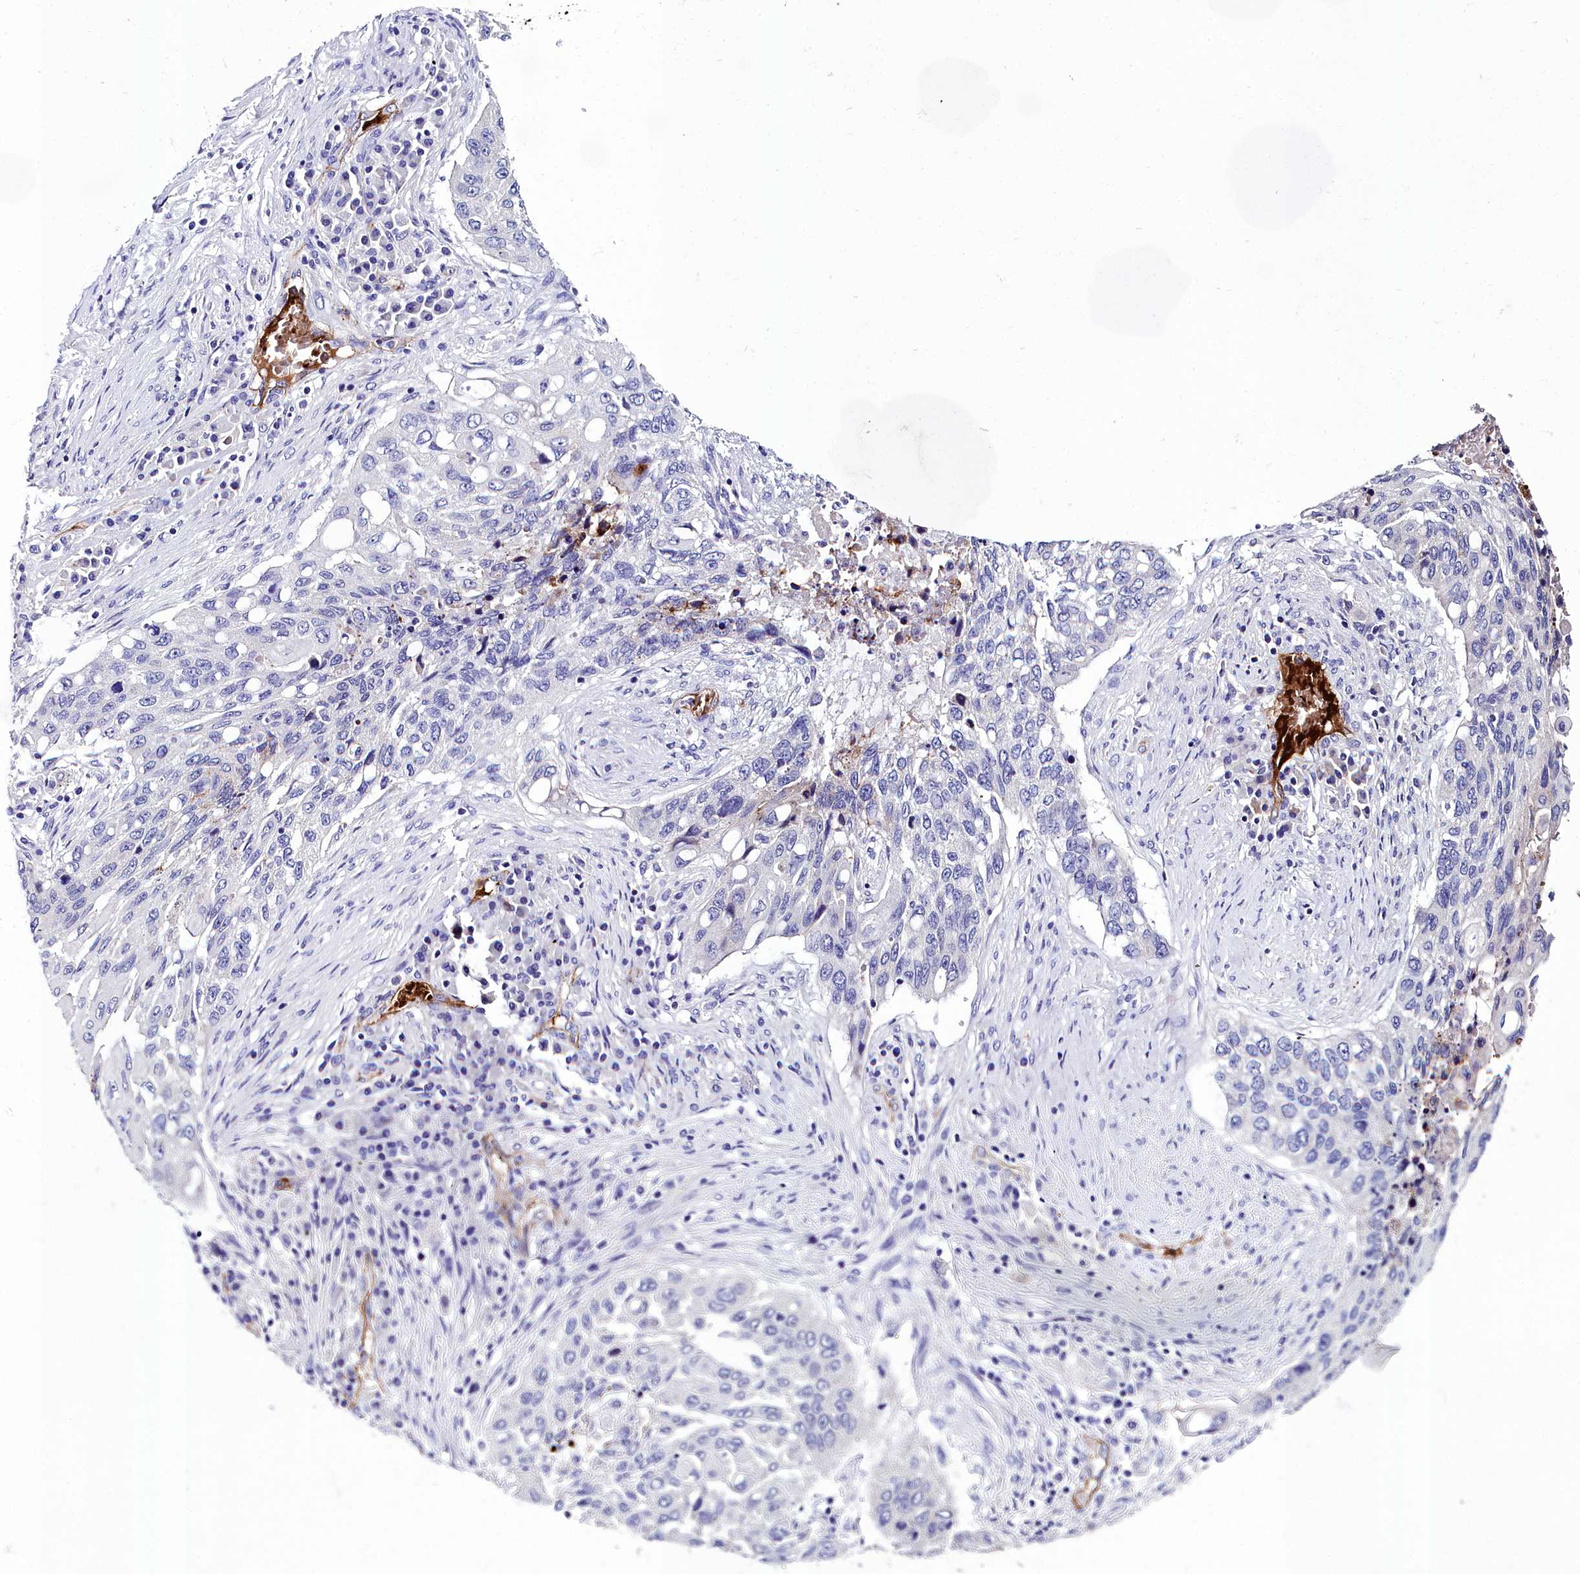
{"staining": {"intensity": "negative", "quantity": "none", "location": "none"}, "tissue": "lung cancer", "cell_type": "Tumor cells", "image_type": "cancer", "snomed": [{"axis": "morphology", "description": "Squamous cell carcinoma, NOS"}, {"axis": "topography", "description": "Lung"}], "caption": "Immunohistochemistry (IHC) histopathology image of neoplastic tissue: human lung squamous cell carcinoma stained with DAB (3,3'-diaminobenzidine) reveals no significant protein expression in tumor cells.", "gene": "CYP4F11", "patient": {"sex": "female", "age": 63}}